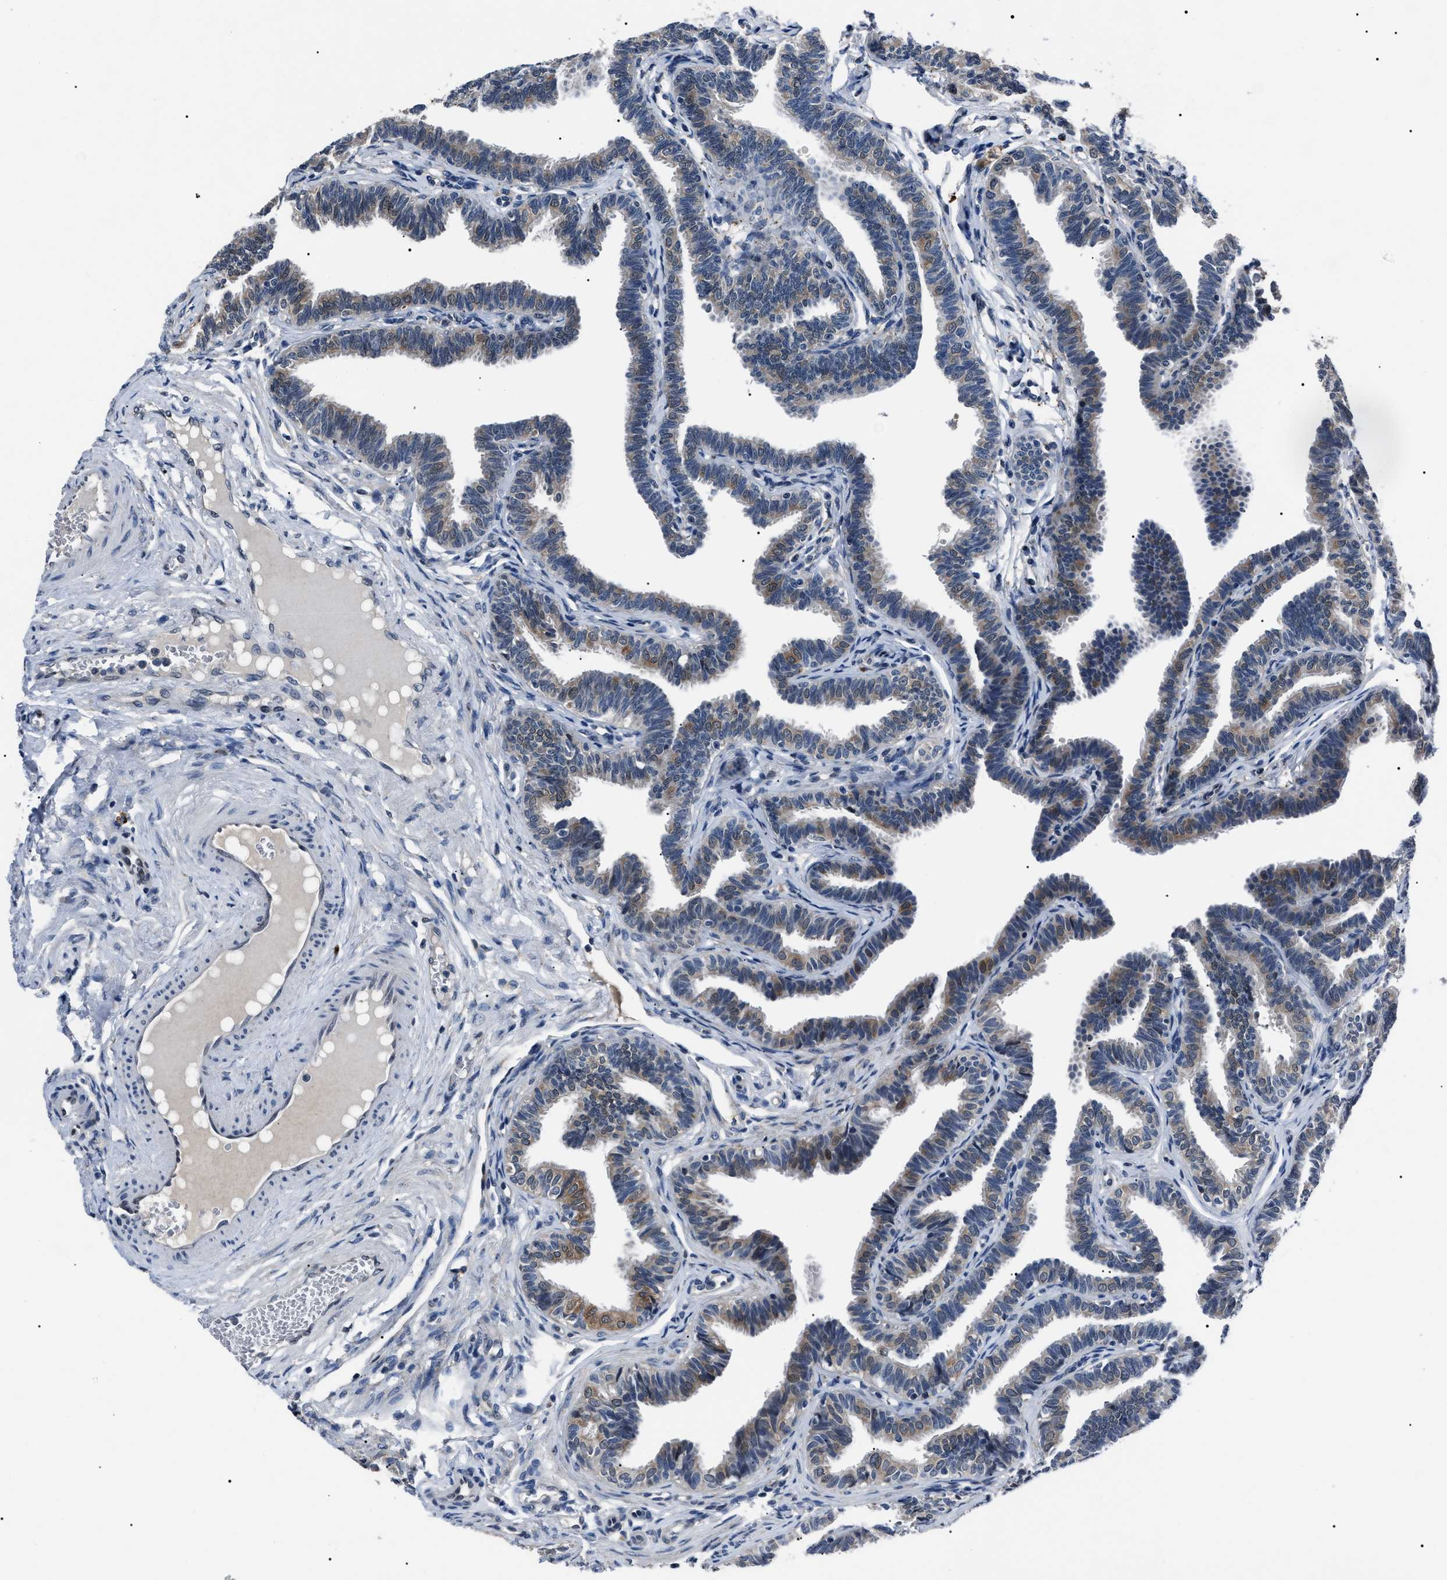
{"staining": {"intensity": "weak", "quantity": ">75%", "location": "cytoplasmic/membranous"}, "tissue": "fallopian tube", "cell_type": "Glandular cells", "image_type": "normal", "snomed": [{"axis": "morphology", "description": "Normal tissue, NOS"}, {"axis": "topography", "description": "Fallopian tube"}, {"axis": "topography", "description": "Ovary"}], "caption": "Immunohistochemical staining of unremarkable fallopian tube shows >75% levels of weak cytoplasmic/membranous protein positivity in approximately >75% of glandular cells.", "gene": "LRRC14", "patient": {"sex": "female", "age": 23}}